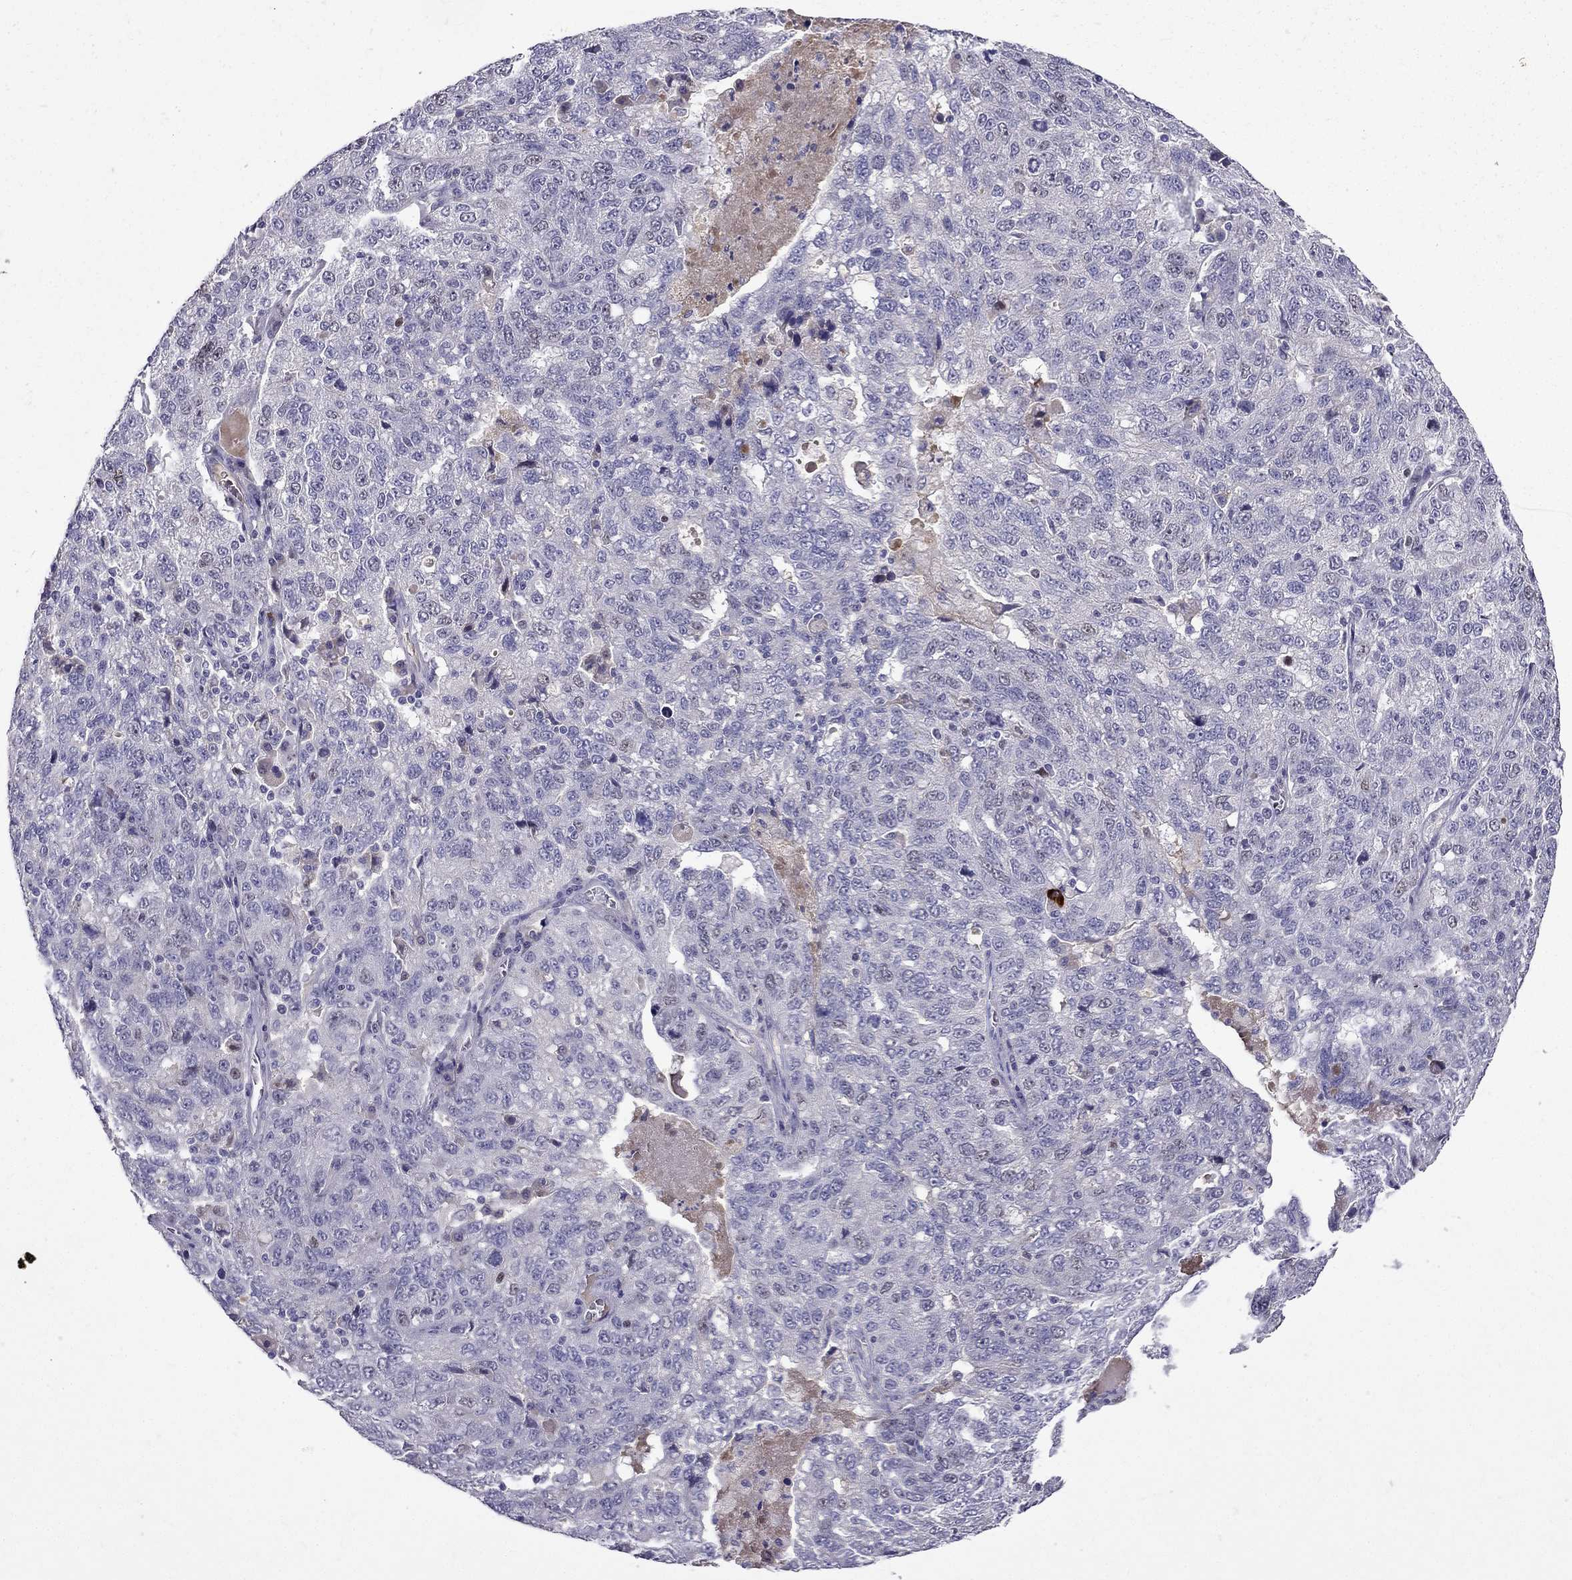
{"staining": {"intensity": "negative", "quantity": "none", "location": "none"}, "tissue": "ovarian cancer", "cell_type": "Tumor cells", "image_type": "cancer", "snomed": [{"axis": "morphology", "description": "Cystadenocarcinoma, serous, NOS"}, {"axis": "topography", "description": "Ovary"}], "caption": "IHC photomicrograph of human ovarian cancer stained for a protein (brown), which exhibits no positivity in tumor cells. (Stains: DAB (3,3'-diaminobenzidine) immunohistochemistry (IHC) with hematoxylin counter stain, Microscopy: brightfield microscopy at high magnification).", "gene": "UHRF1", "patient": {"sex": "female", "age": 71}}